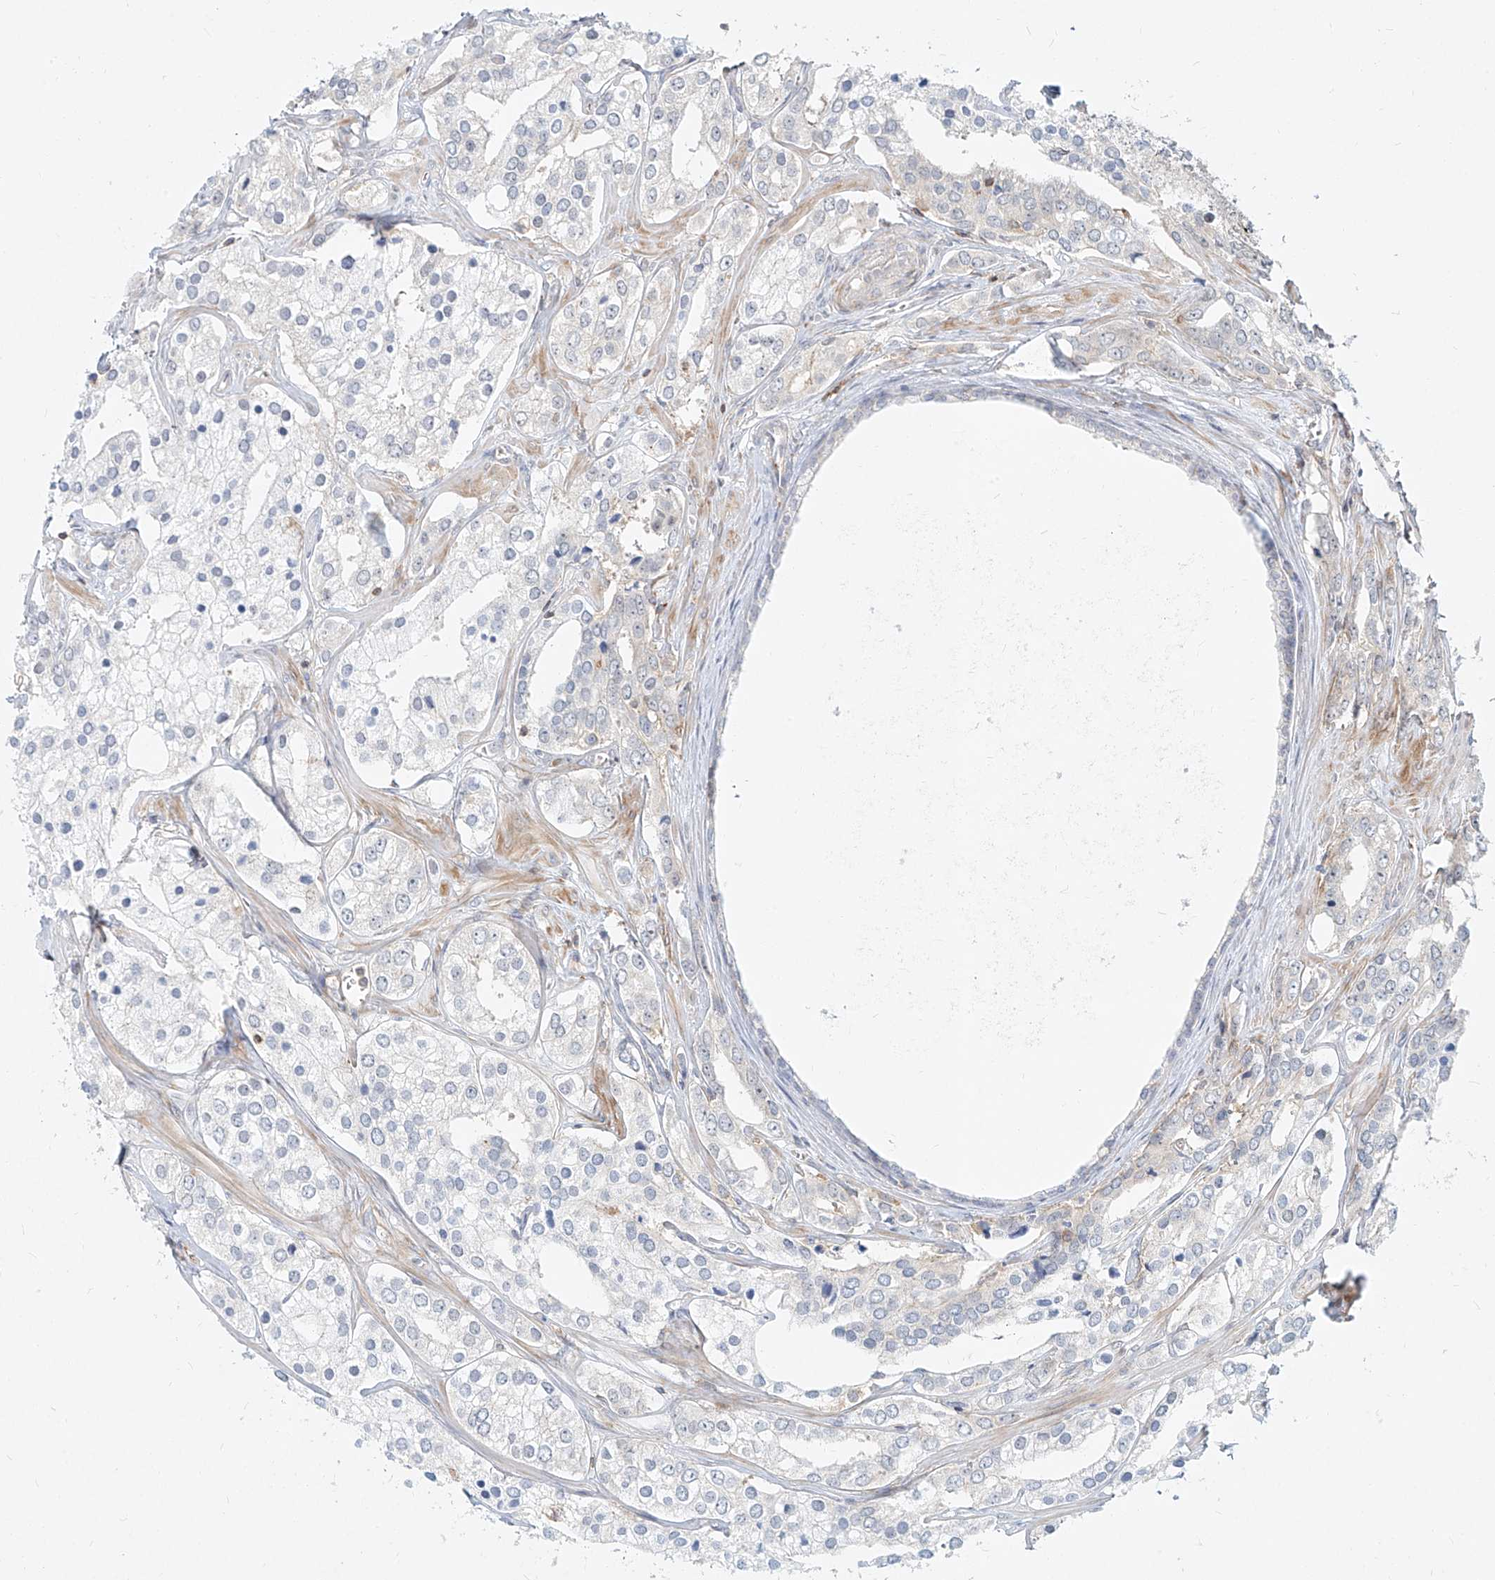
{"staining": {"intensity": "negative", "quantity": "none", "location": "none"}, "tissue": "prostate cancer", "cell_type": "Tumor cells", "image_type": "cancer", "snomed": [{"axis": "morphology", "description": "Adenocarcinoma, High grade"}, {"axis": "topography", "description": "Prostate"}], "caption": "Immunohistochemistry image of human prostate cancer stained for a protein (brown), which reveals no staining in tumor cells.", "gene": "SLC2A12", "patient": {"sex": "male", "age": 66}}